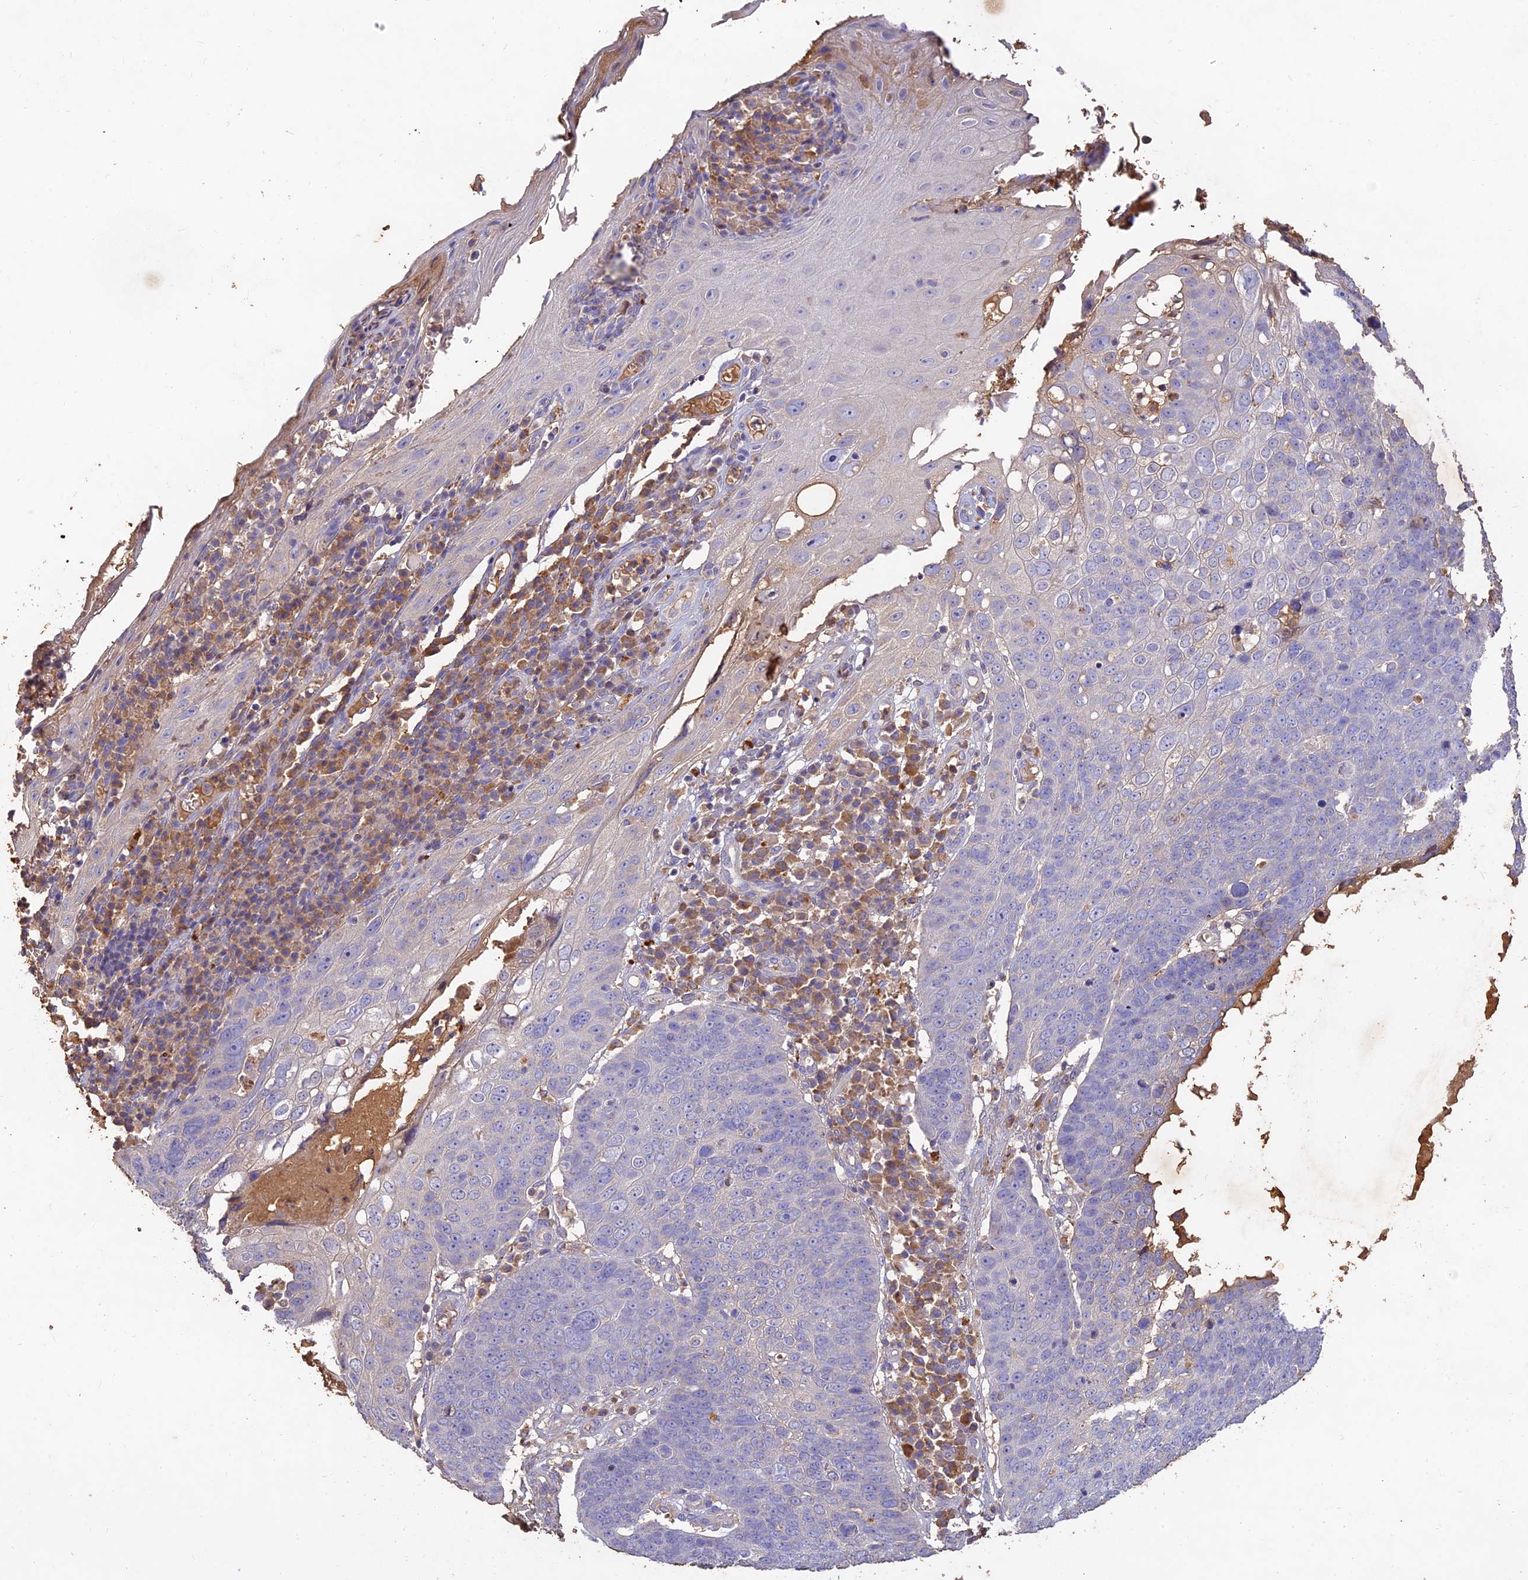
{"staining": {"intensity": "negative", "quantity": "none", "location": "none"}, "tissue": "skin cancer", "cell_type": "Tumor cells", "image_type": "cancer", "snomed": [{"axis": "morphology", "description": "Squamous cell carcinoma, NOS"}, {"axis": "topography", "description": "Skin"}], "caption": "Immunohistochemistry of human squamous cell carcinoma (skin) demonstrates no staining in tumor cells. The staining was performed using DAB (3,3'-diaminobenzidine) to visualize the protein expression in brown, while the nuclei were stained in blue with hematoxylin (Magnification: 20x).", "gene": "ACSM5", "patient": {"sex": "male", "age": 71}}